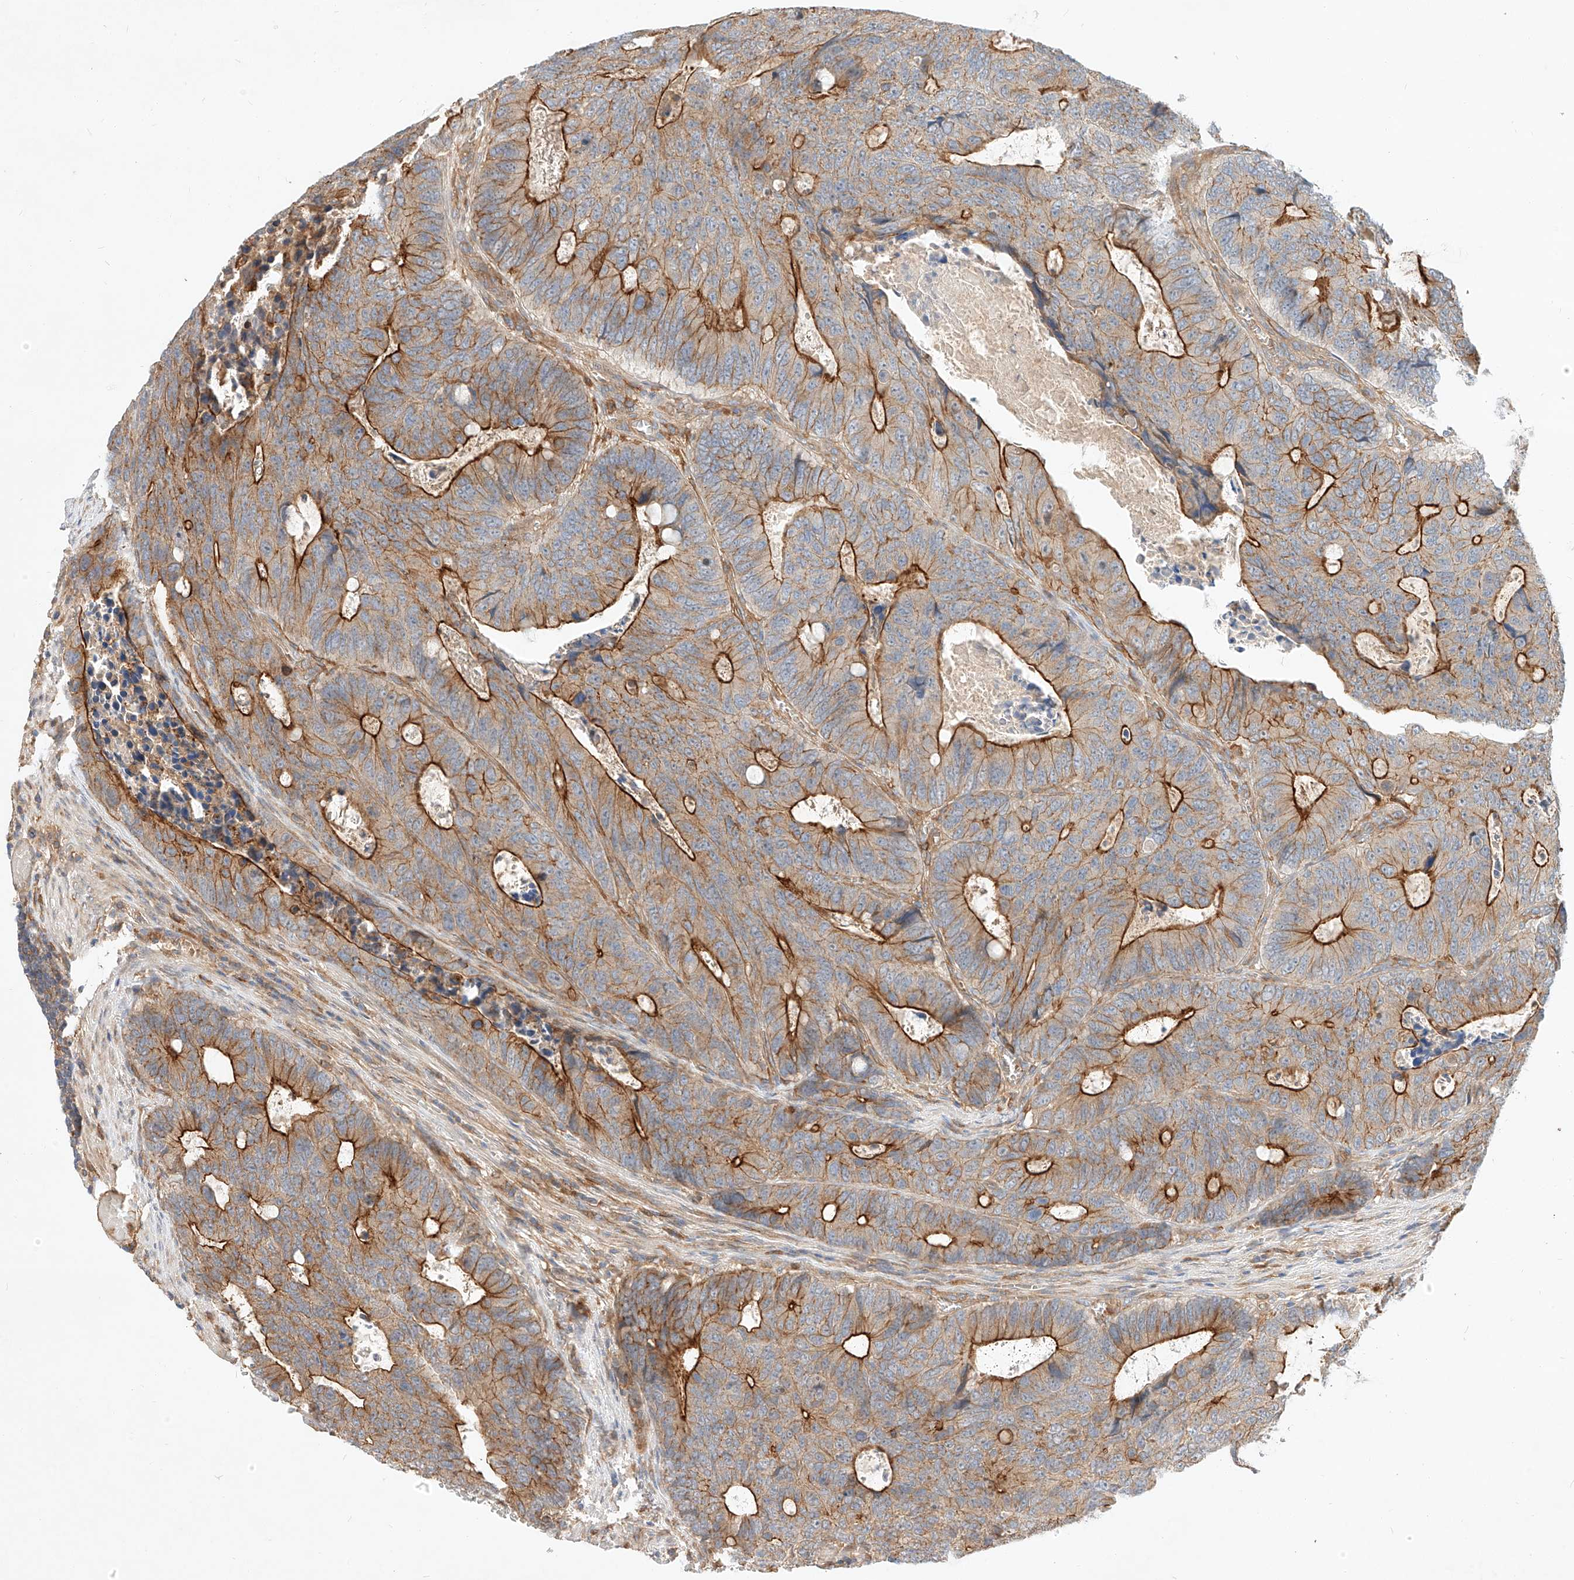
{"staining": {"intensity": "moderate", "quantity": "25%-75%", "location": "cytoplasmic/membranous"}, "tissue": "colorectal cancer", "cell_type": "Tumor cells", "image_type": "cancer", "snomed": [{"axis": "morphology", "description": "Adenocarcinoma, NOS"}, {"axis": "topography", "description": "Colon"}], "caption": "The immunohistochemical stain highlights moderate cytoplasmic/membranous positivity in tumor cells of colorectal adenocarcinoma tissue. Nuclei are stained in blue.", "gene": "NFAM1", "patient": {"sex": "male", "age": 87}}